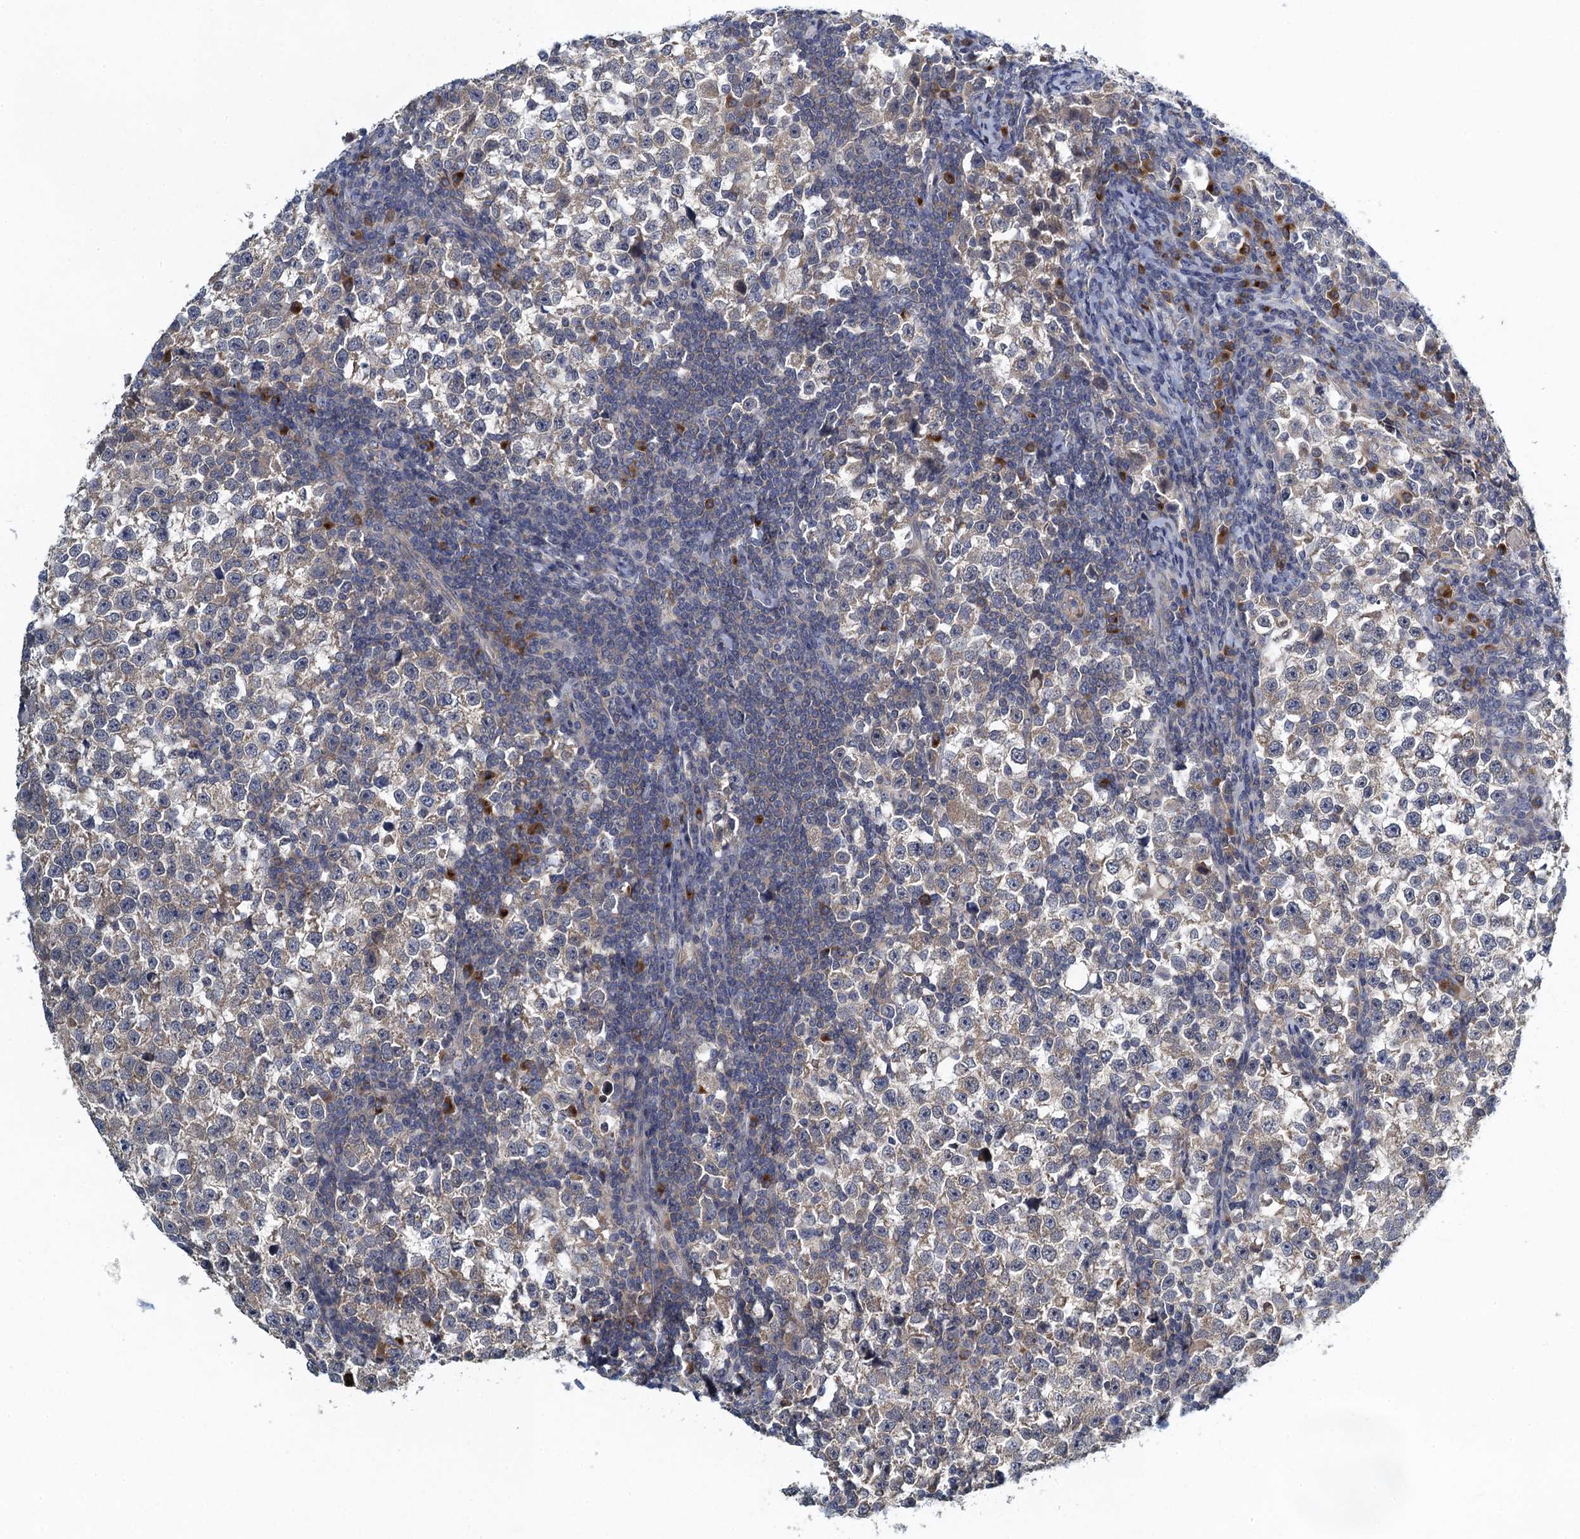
{"staining": {"intensity": "weak", "quantity": "<25%", "location": "cytoplasmic/membranous"}, "tissue": "testis cancer", "cell_type": "Tumor cells", "image_type": "cancer", "snomed": [{"axis": "morphology", "description": "Normal tissue, NOS"}, {"axis": "morphology", "description": "Seminoma, NOS"}, {"axis": "topography", "description": "Testis"}], "caption": "Testis cancer (seminoma) was stained to show a protein in brown. There is no significant staining in tumor cells.", "gene": "ALG2", "patient": {"sex": "male", "age": 43}}